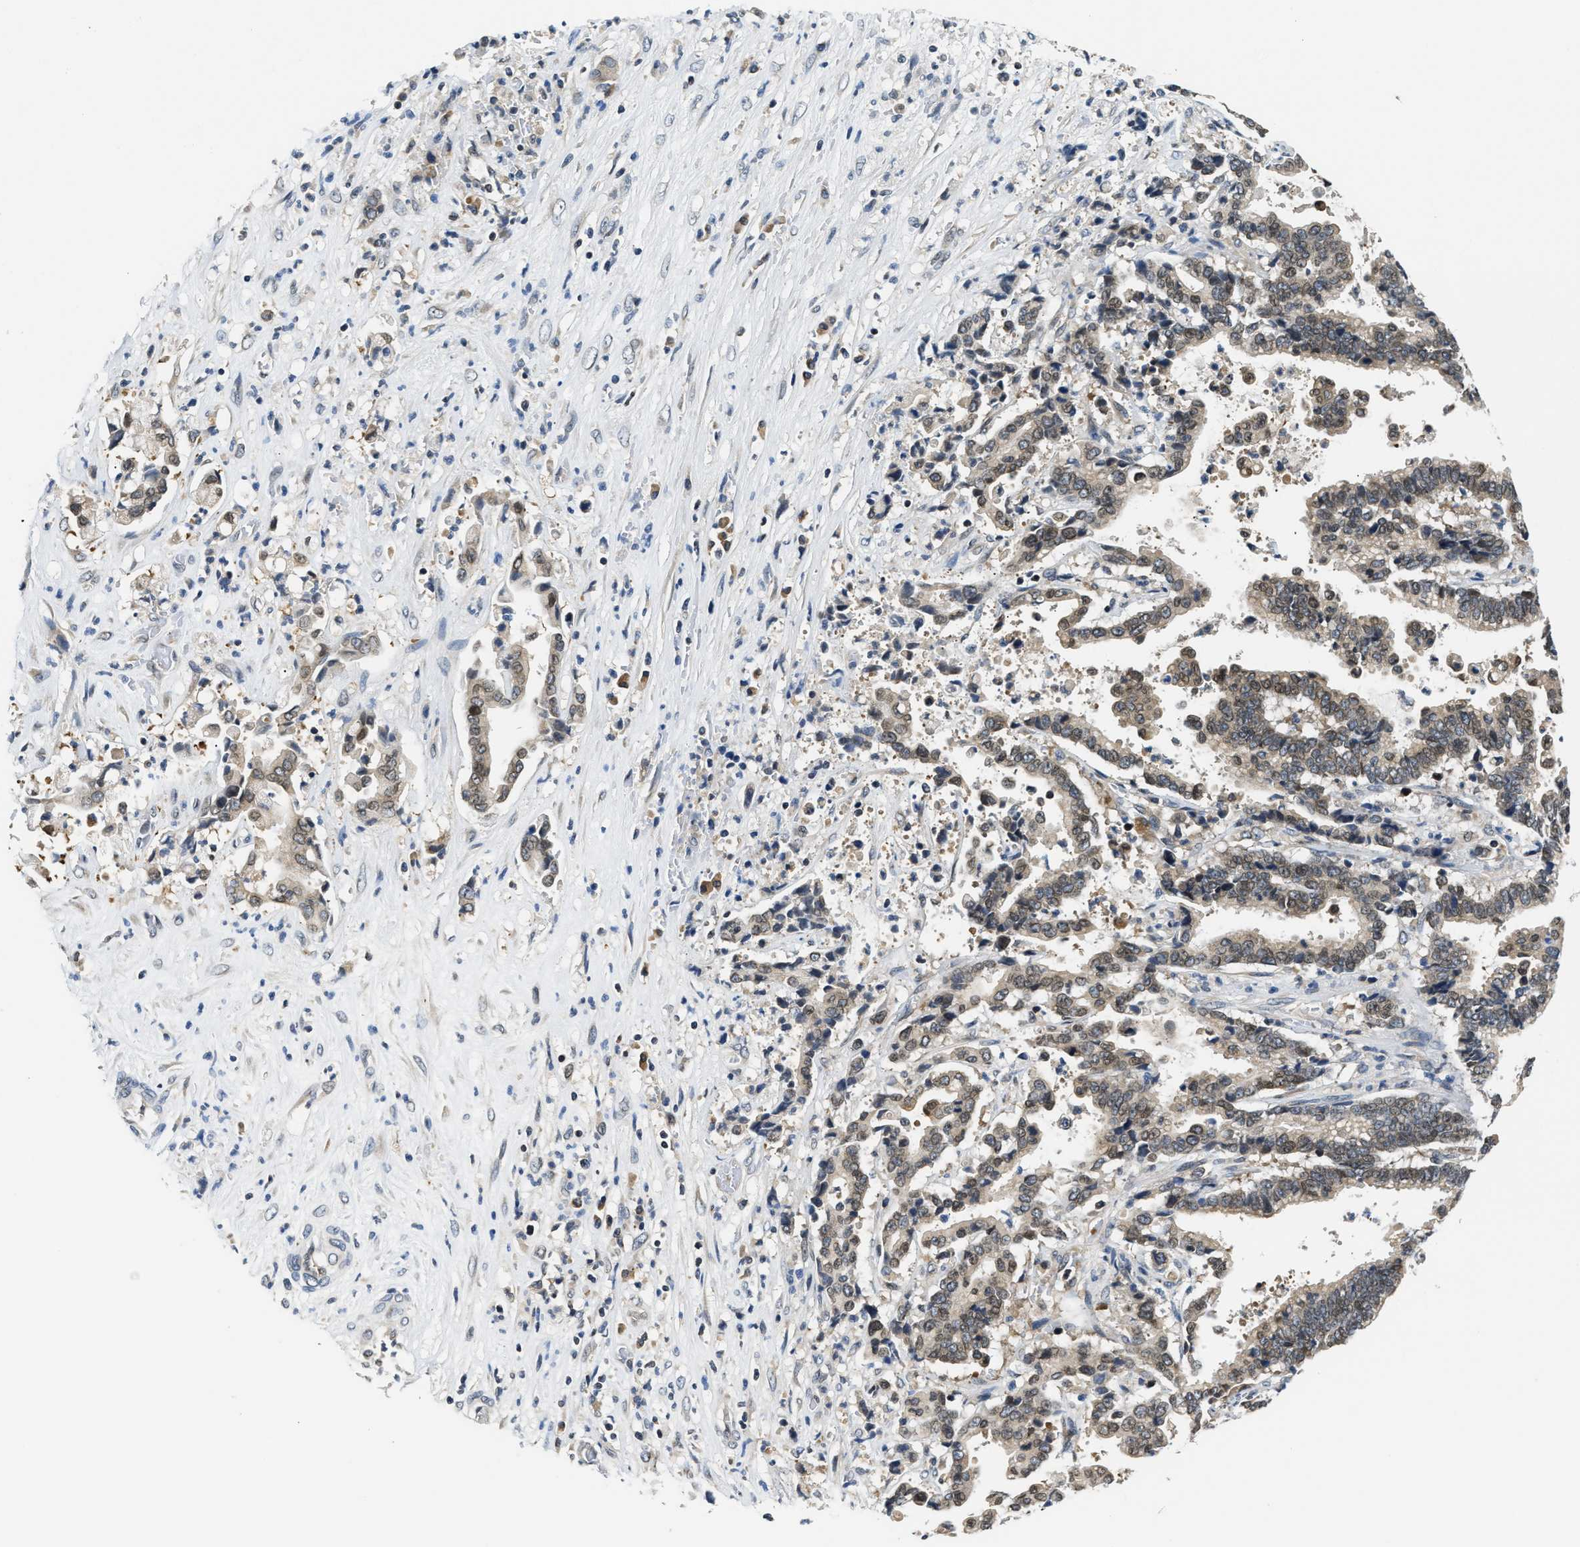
{"staining": {"intensity": "weak", "quantity": ">75%", "location": "cytoplasmic/membranous"}, "tissue": "liver cancer", "cell_type": "Tumor cells", "image_type": "cancer", "snomed": [{"axis": "morphology", "description": "Cholangiocarcinoma"}, {"axis": "topography", "description": "Liver"}], "caption": "The histopathology image exhibits staining of liver cancer (cholangiocarcinoma), revealing weak cytoplasmic/membranous protein staining (brown color) within tumor cells.", "gene": "RAB29", "patient": {"sex": "male", "age": 57}}